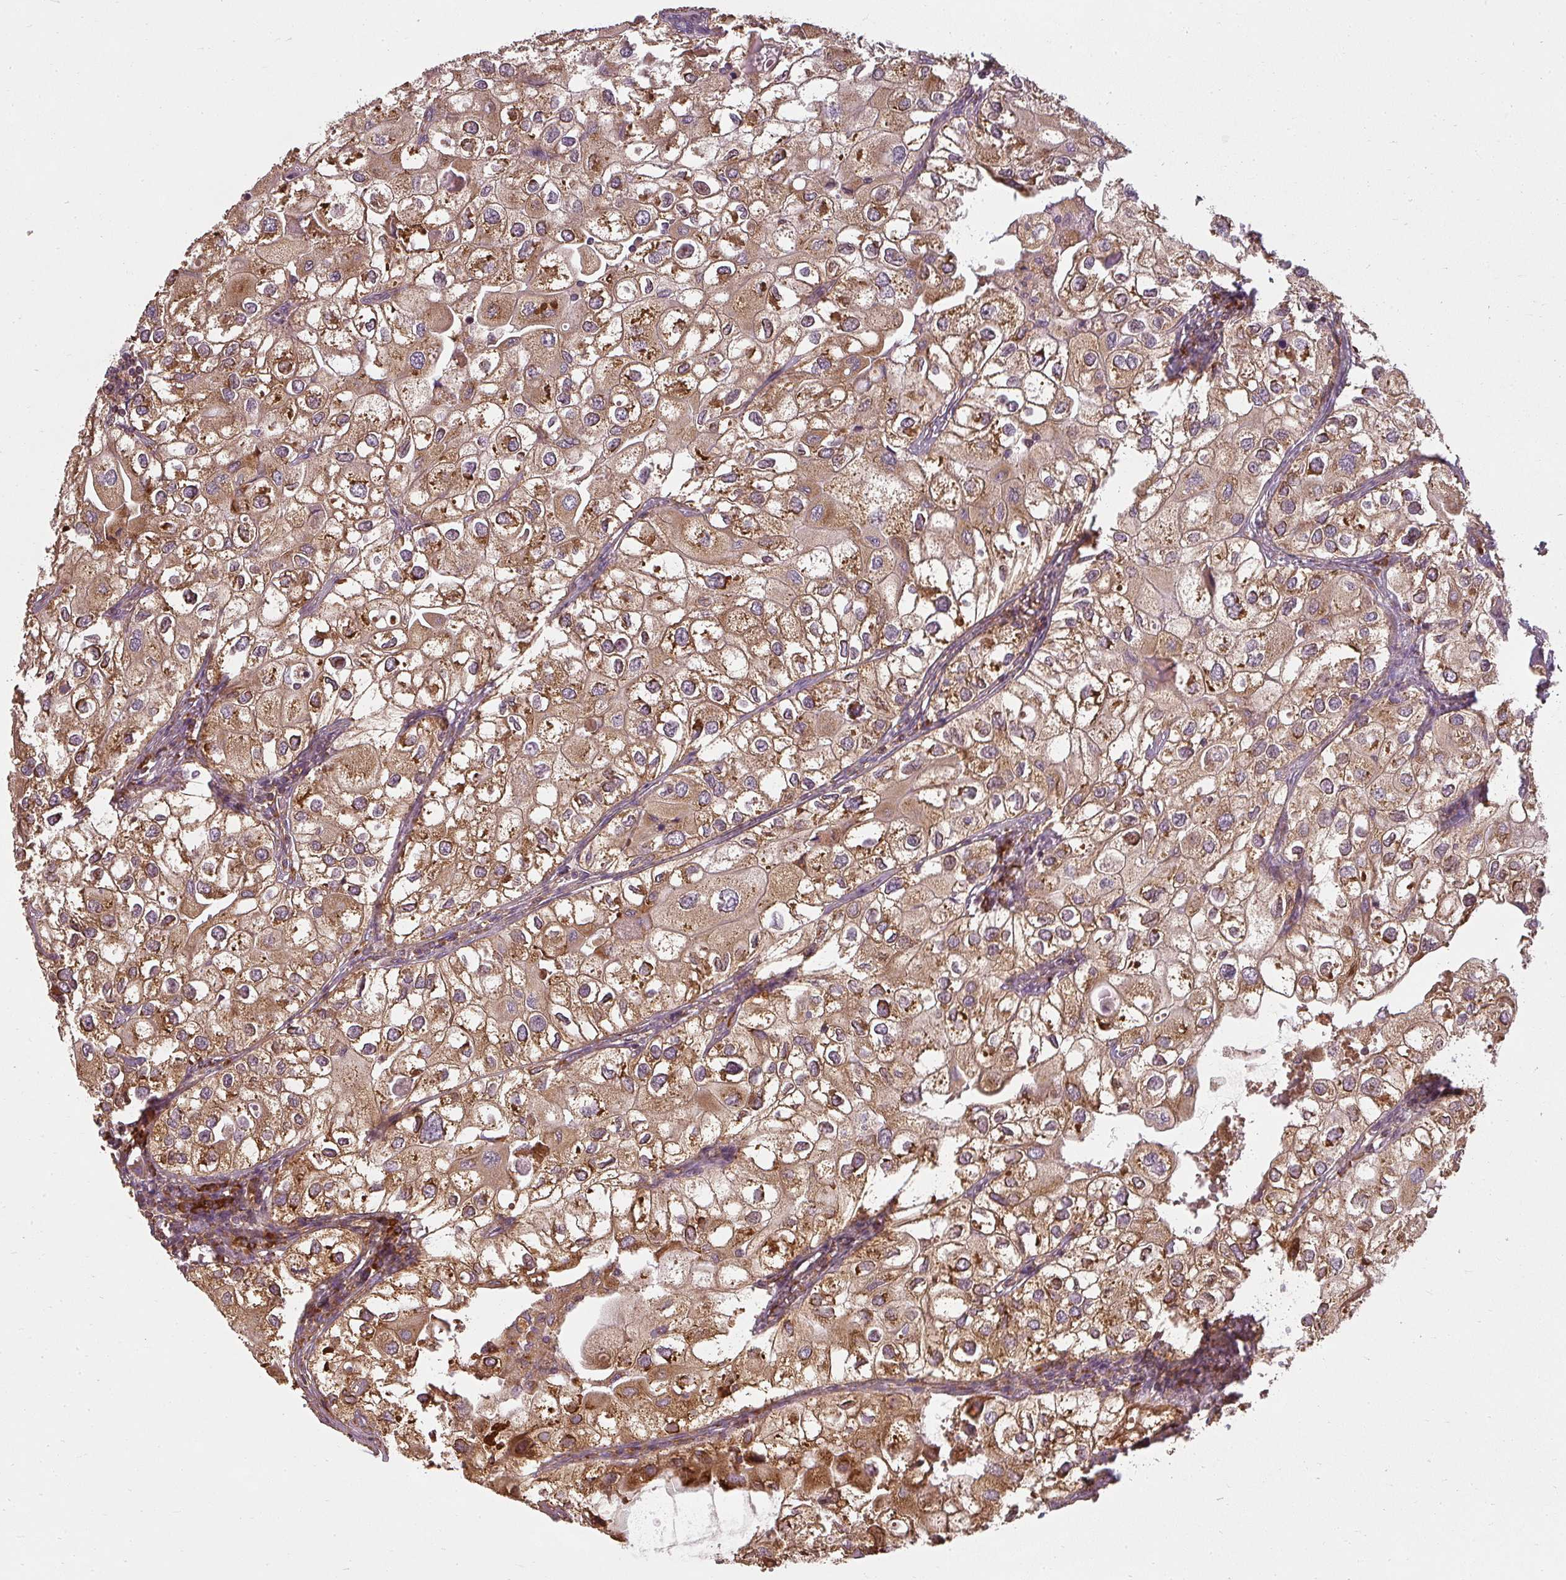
{"staining": {"intensity": "strong", "quantity": ">75%", "location": "cytoplasmic/membranous"}, "tissue": "urothelial cancer", "cell_type": "Tumor cells", "image_type": "cancer", "snomed": [{"axis": "morphology", "description": "Urothelial carcinoma, High grade"}, {"axis": "topography", "description": "Urinary bladder"}], "caption": "A high-resolution image shows immunohistochemistry staining of urothelial cancer, which reveals strong cytoplasmic/membranous expression in about >75% of tumor cells.", "gene": "RPL24", "patient": {"sex": "male", "age": 64}}